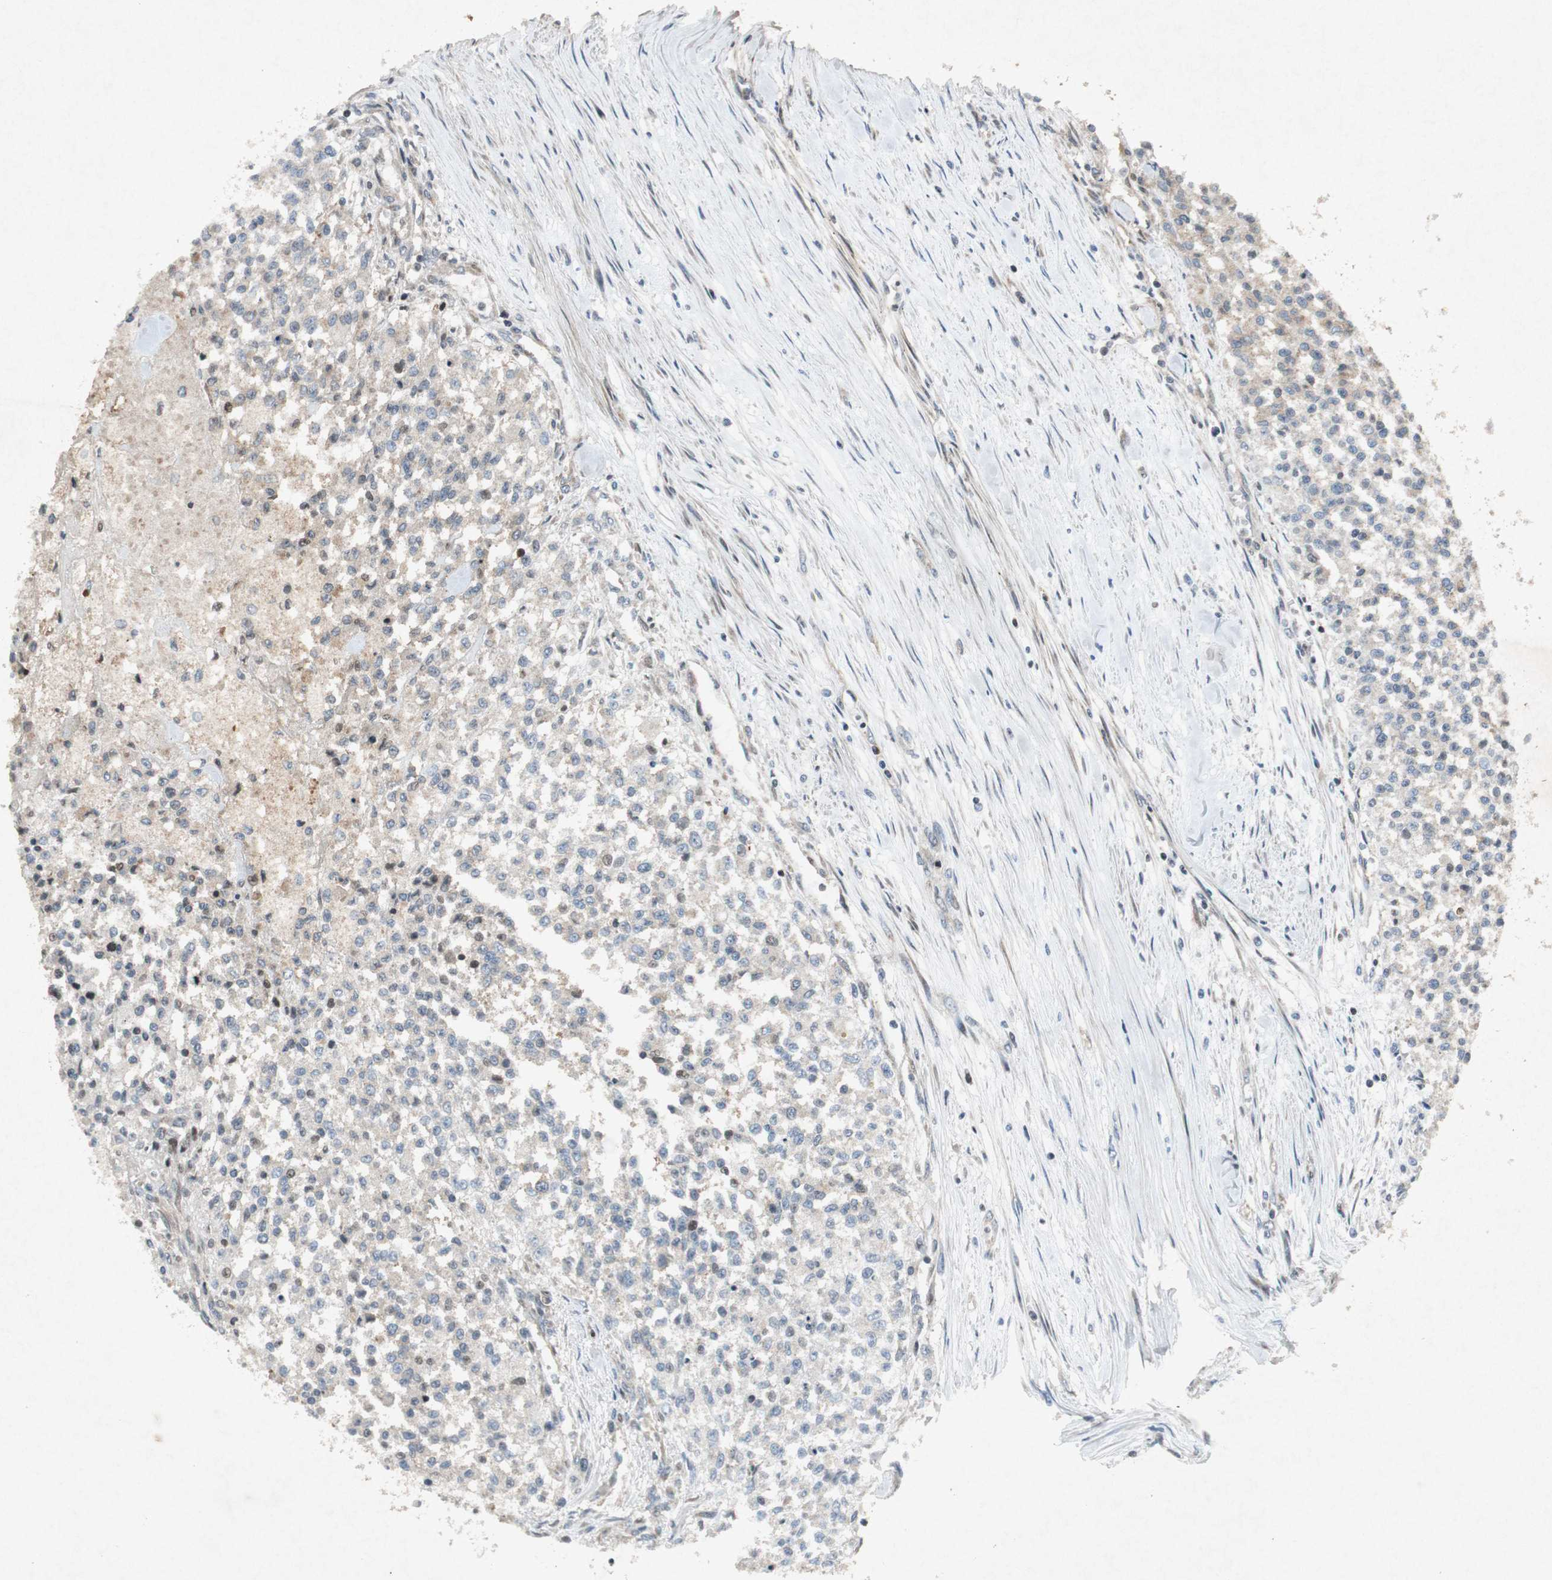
{"staining": {"intensity": "weak", "quantity": "25%-75%", "location": "cytoplasmic/membranous"}, "tissue": "testis cancer", "cell_type": "Tumor cells", "image_type": "cancer", "snomed": [{"axis": "morphology", "description": "Seminoma, NOS"}, {"axis": "topography", "description": "Testis"}], "caption": "IHC histopathology image of neoplastic tissue: human seminoma (testis) stained using IHC displays low levels of weak protein expression localized specifically in the cytoplasmic/membranous of tumor cells, appearing as a cytoplasmic/membranous brown color.", "gene": "TUBA4A", "patient": {"sex": "male", "age": 59}}